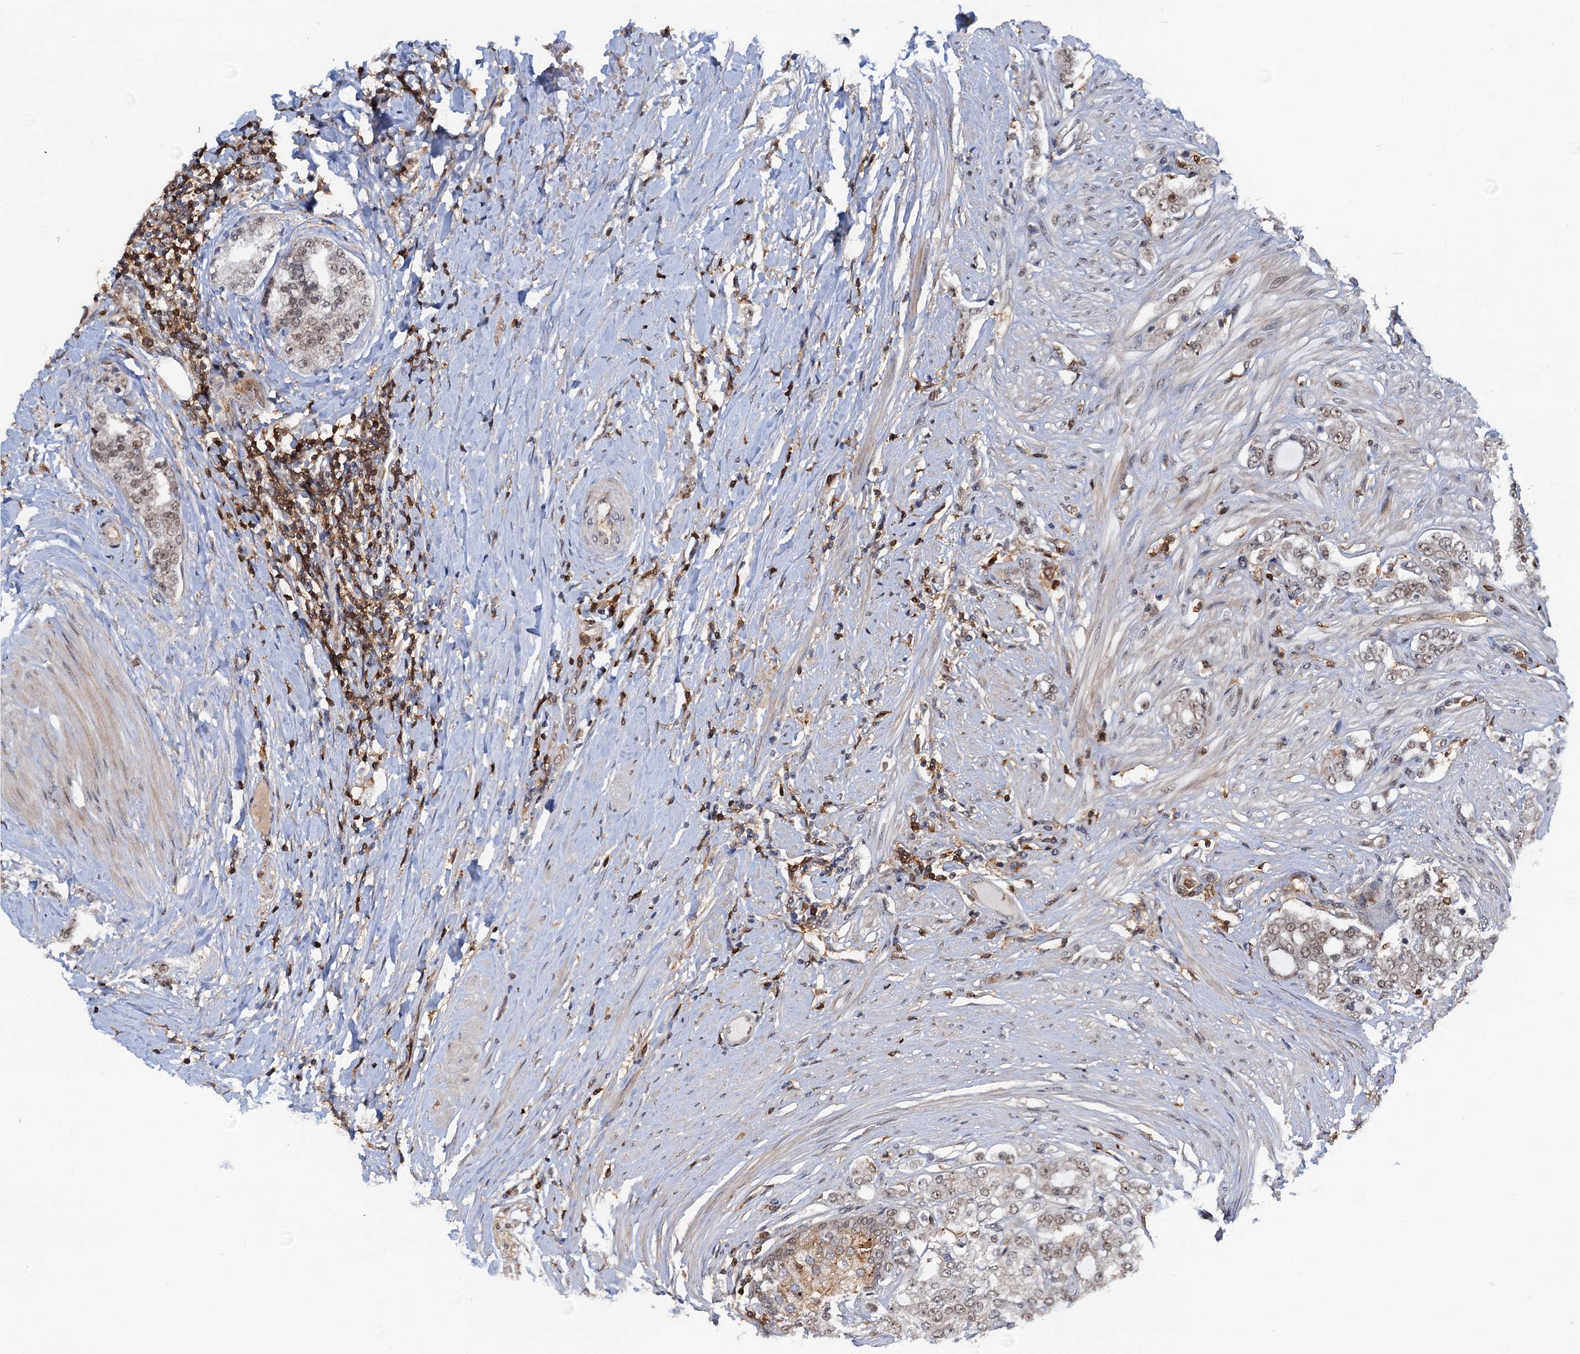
{"staining": {"intensity": "weak", "quantity": "25%-75%", "location": "nuclear"}, "tissue": "prostate cancer", "cell_type": "Tumor cells", "image_type": "cancer", "snomed": [{"axis": "morphology", "description": "Adenocarcinoma, High grade"}, {"axis": "topography", "description": "Prostate"}], "caption": "There is low levels of weak nuclear expression in tumor cells of prostate adenocarcinoma (high-grade), as demonstrated by immunohistochemical staining (brown color).", "gene": "ZNF609", "patient": {"sex": "male", "age": 64}}